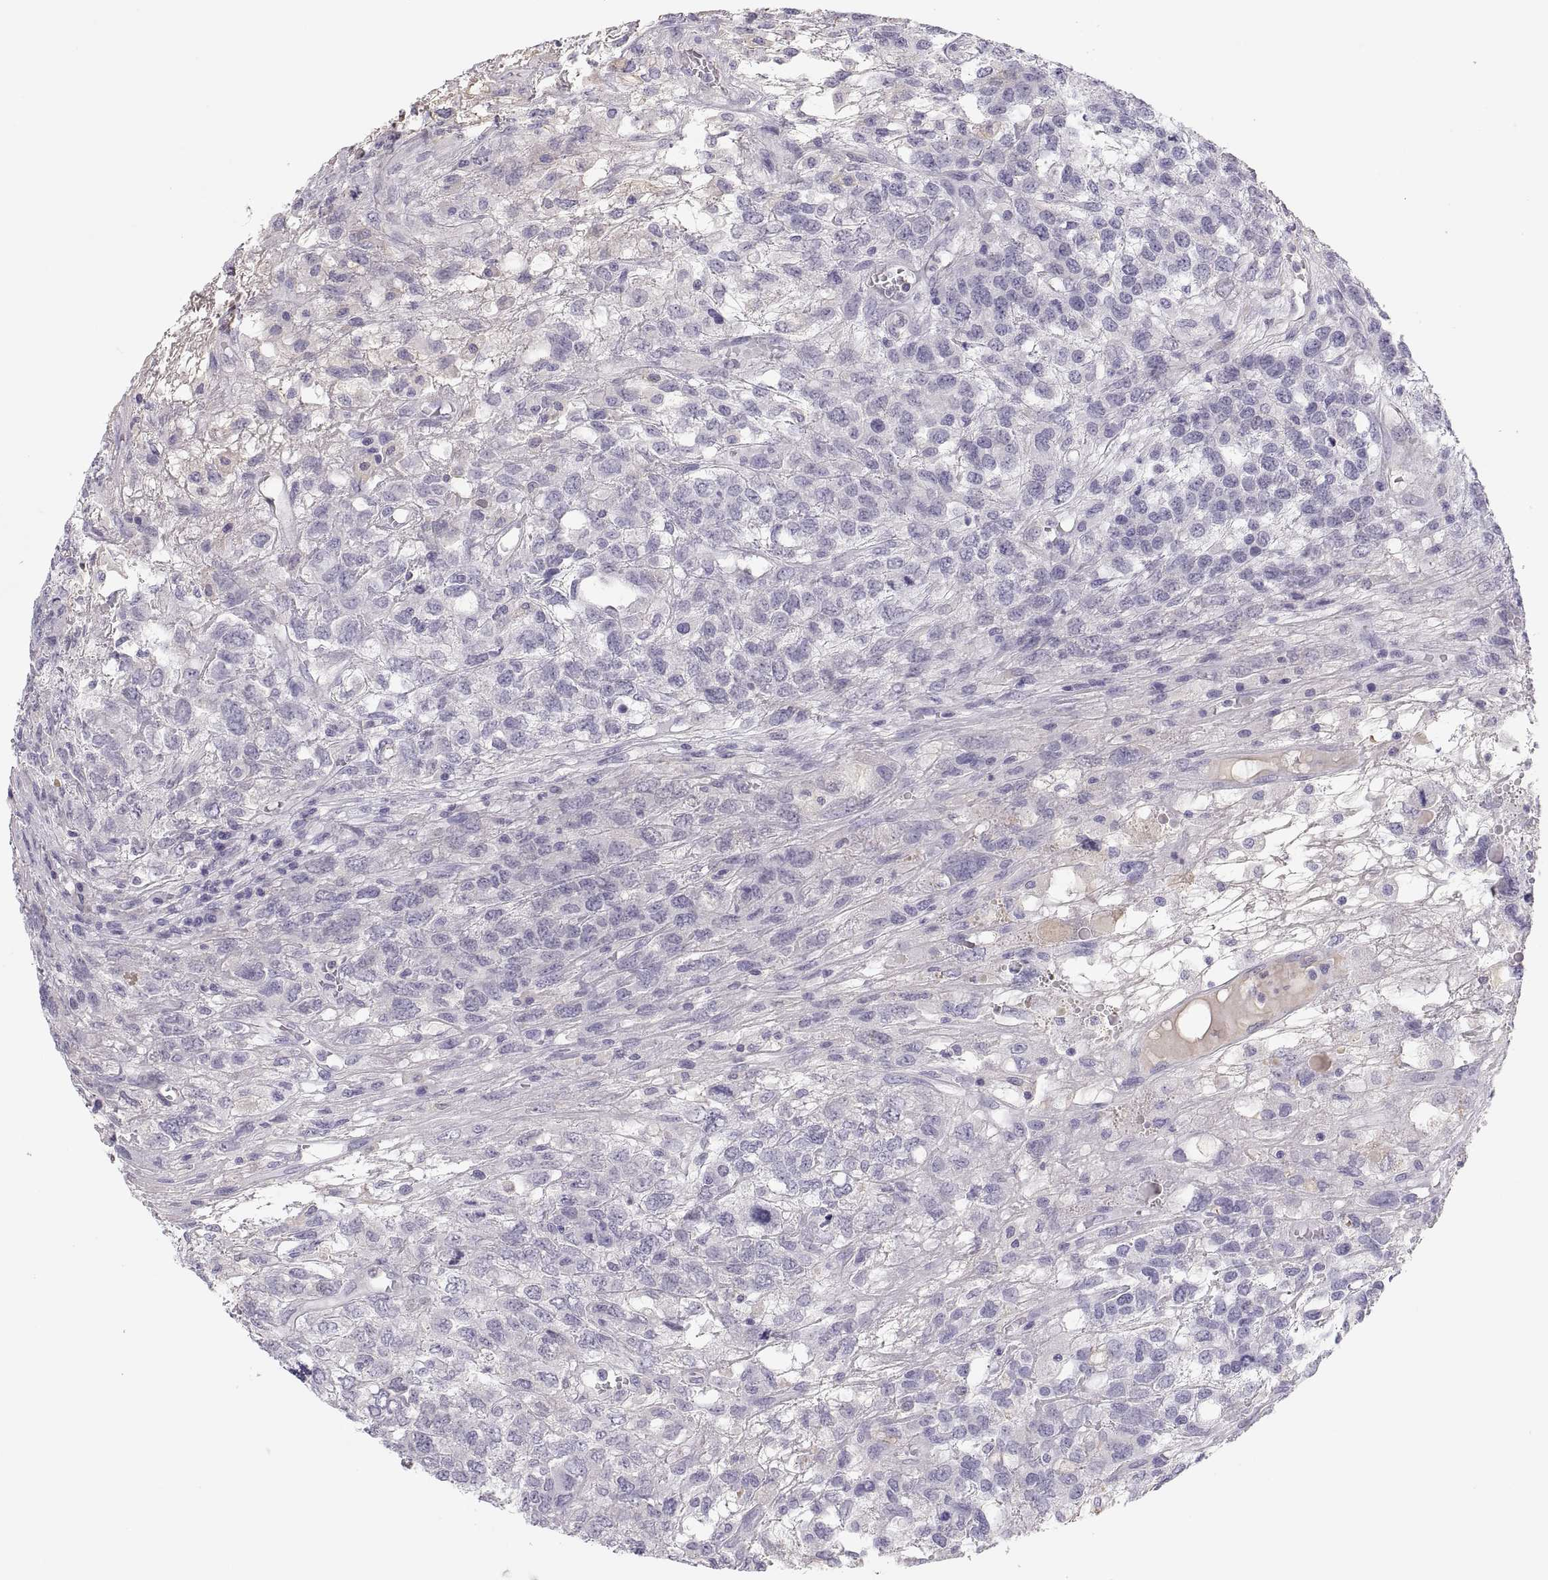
{"staining": {"intensity": "negative", "quantity": "none", "location": "none"}, "tissue": "testis cancer", "cell_type": "Tumor cells", "image_type": "cancer", "snomed": [{"axis": "morphology", "description": "Seminoma, NOS"}, {"axis": "topography", "description": "Testis"}], "caption": "Tumor cells show no significant protein positivity in seminoma (testis). (Brightfield microscopy of DAB immunohistochemistry (IHC) at high magnification).", "gene": "MAGEB2", "patient": {"sex": "male", "age": 52}}